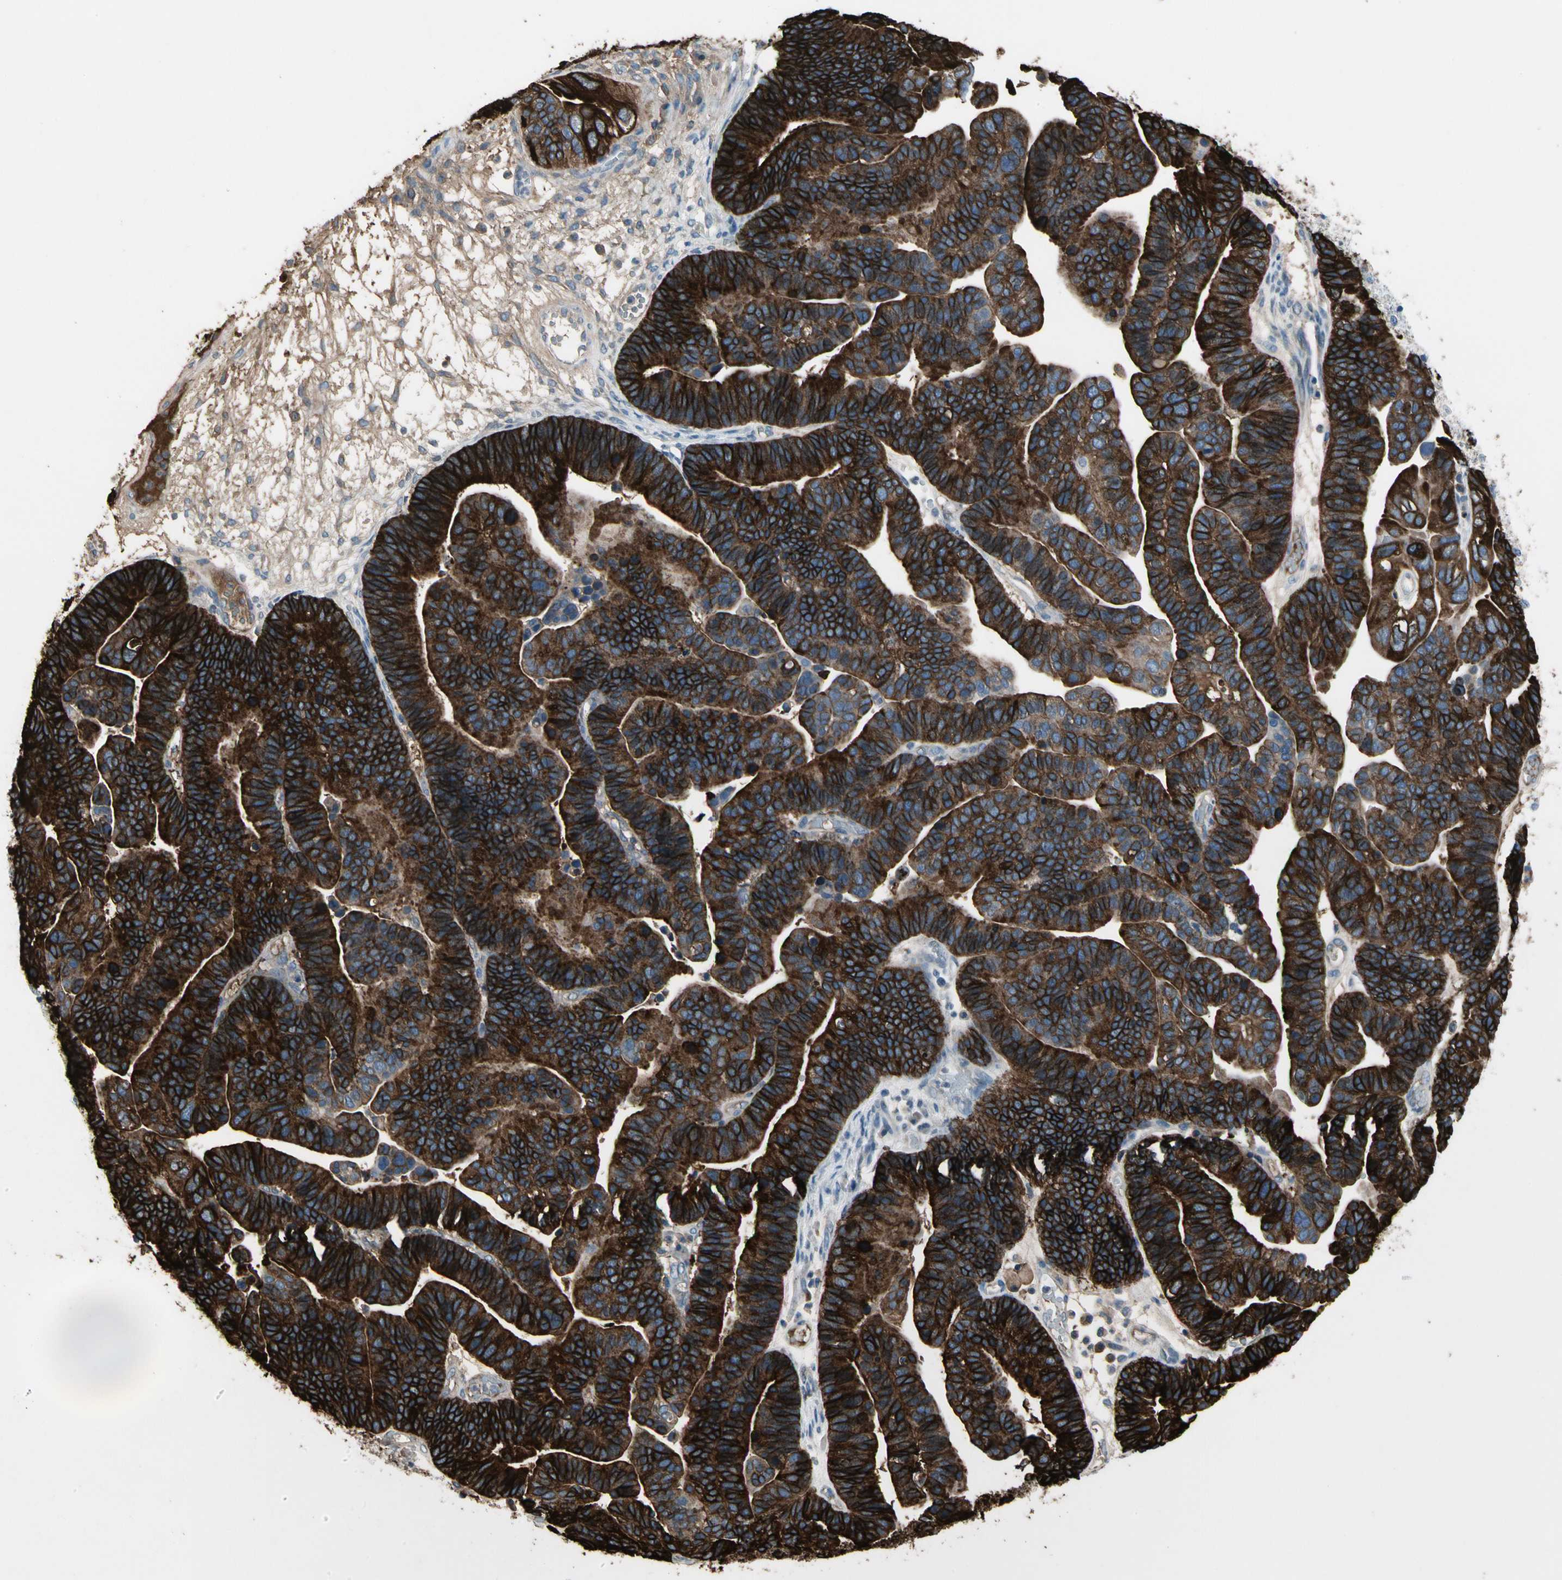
{"staining": {"intensity": "strong", "quantity": ">75%", "location": "cytoplasmic/membranous"}, "tissue": "ovarian cancer", "cell_type": "Tumor cells", "image_type": "cancer", "snomed": [{"axis": "morphology", "description": "Cystadenocarcinoma, serous, NOS"}, {"axis": "topography", "description": "Ovary"}], "caption": "Immunohistochemical staining of human ovarian serous cystadenocarcinoma reveals high levels of strong cytoplasmic/membranous expression in about >75% of tumor cells.", "gene": "PIGR", "patient": {"sex": "female", "age": 56}}